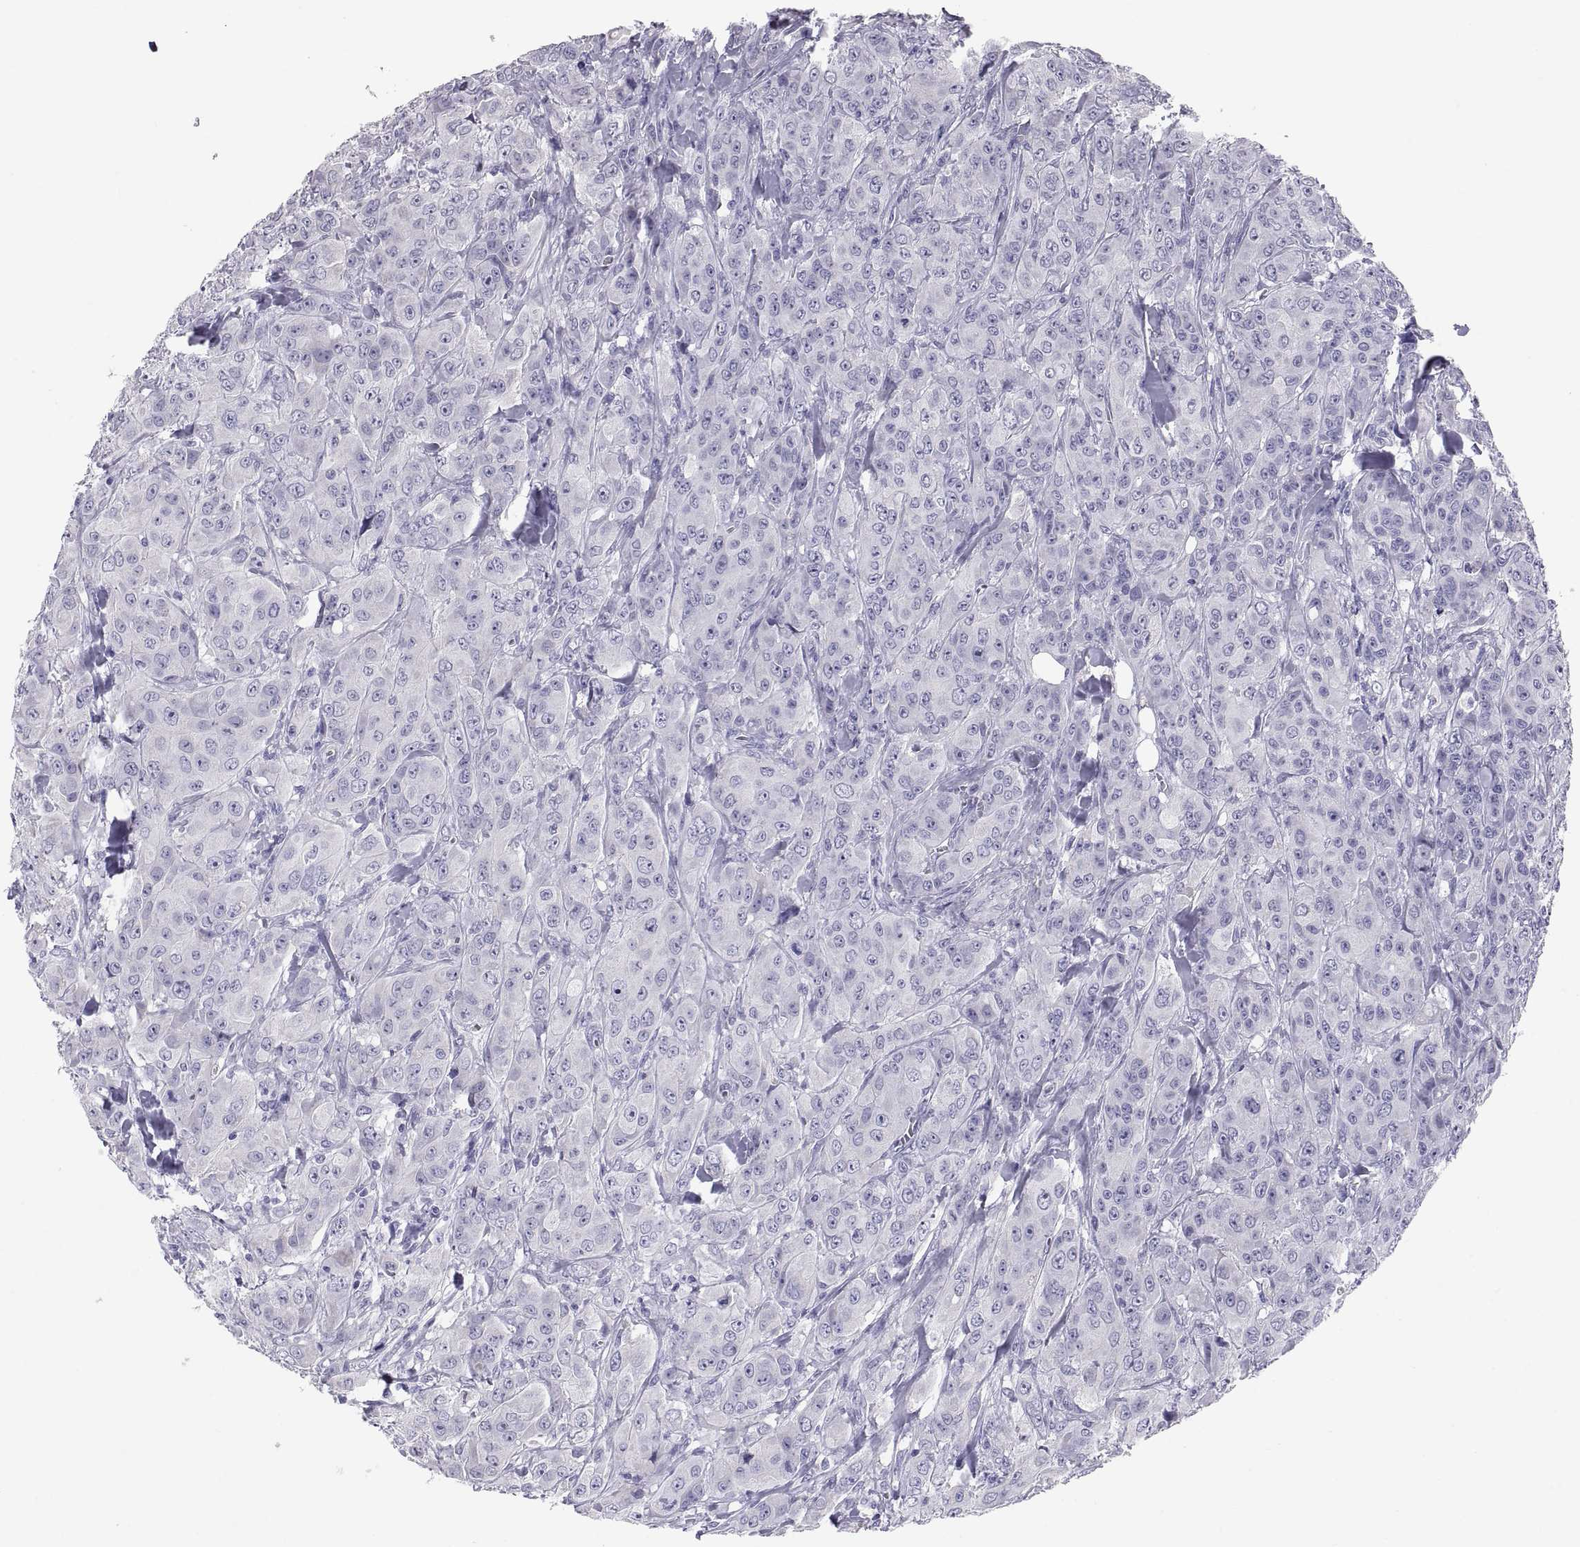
{"staining": {"intensity": "negative", "quantity": "none", "location": "none"}, "tissue": "breast cancer", "cell_type": "Tumor cells", "image_type": "cancer", "snomed": [{"axis": "morphology", "description": "Duct carcinoma"}, {"axis": "topography", "description": "Breast"}], "caption": "DAB (3,3'-diaminobenzidine) immunohistochemical staining of human invasive ductal carcinoma (breast) reveals no significant positivity in tumor cells.", "gene": "FAM170A", "patient": {"sex": "female", "age": 43}}